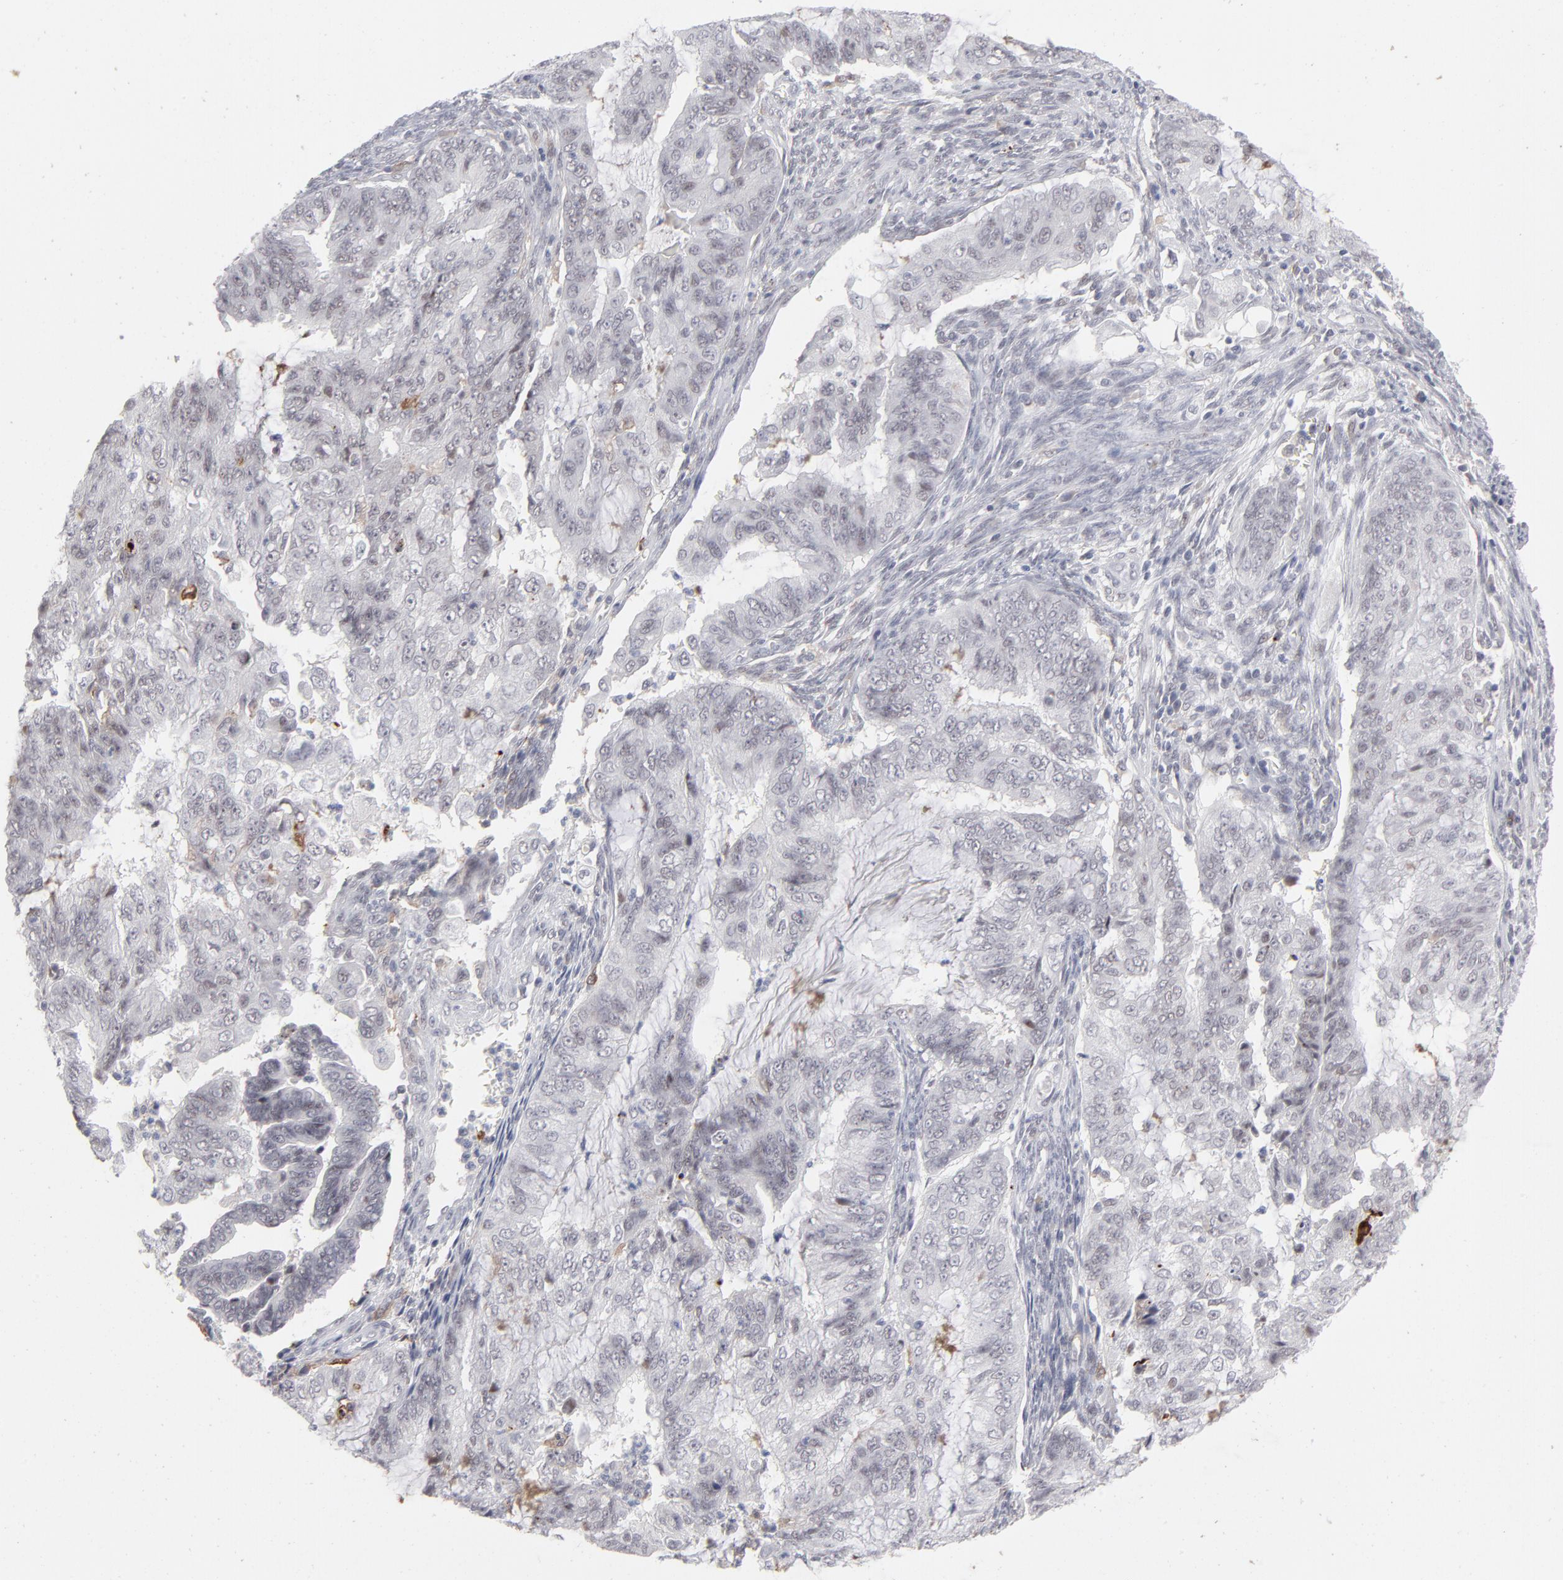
{"staining": {"intensity": "negative", "quantity": "none", "location": "none"}, "tissue": "endometrial cancer", "cell_type": "Tumor cells", "image_type": "cancer", "snomed": [{"axis": "morphology", "description": "Adenocarcinoma, NOS"}, {"axis": "topography", "description": "Endometrium"}], "caption": "Tumor cells show no significant positivity in endometrial cancer.", "gene": "CCR2", "patient": {"sex": "female", "age": 75}}